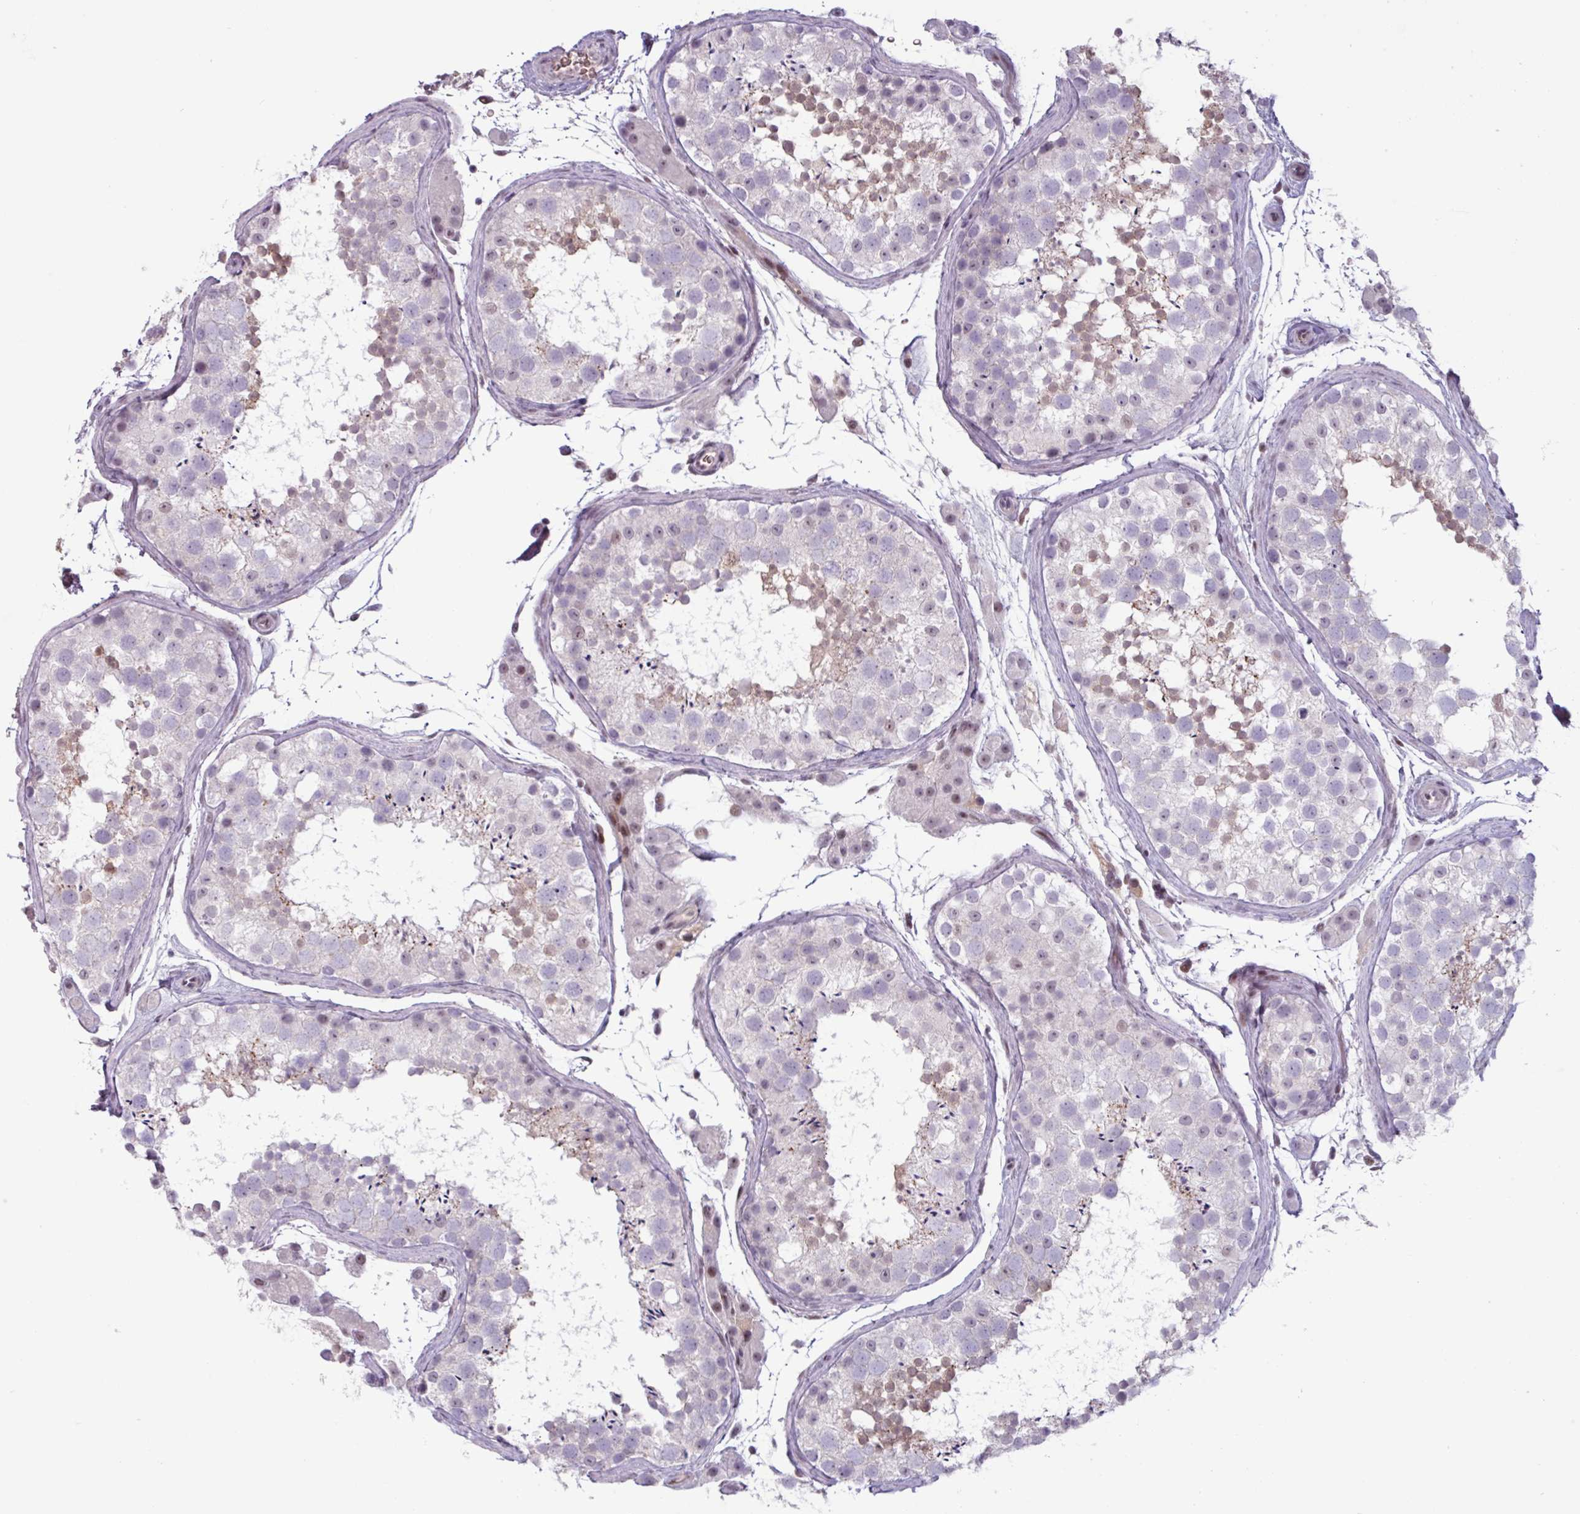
{"staining": {"intensity": "negative", "quantity": "none", "location": "none"}, "tissue": "testis", "cell_type": "Cells in seminiferous ducts", "image_type": "normal", "snomed": [{"axis": "morphology", "description": "Normal tissue, NOS"}, {"axis": "topography", "description": "Testis"}], "caption": "Immunohistochemical staining of benign human testis displays no significant positivity in cells in seminiferous ducts. The staining was performed using DAB (3,3'-diaminobenzidine) to visualize the protein expression in brown, while the nuclei were stained in blue with hematoxylin (Magnification: 20x).", "gene": "ZNF575", "patient": {"sex": "male", "age": 41}}